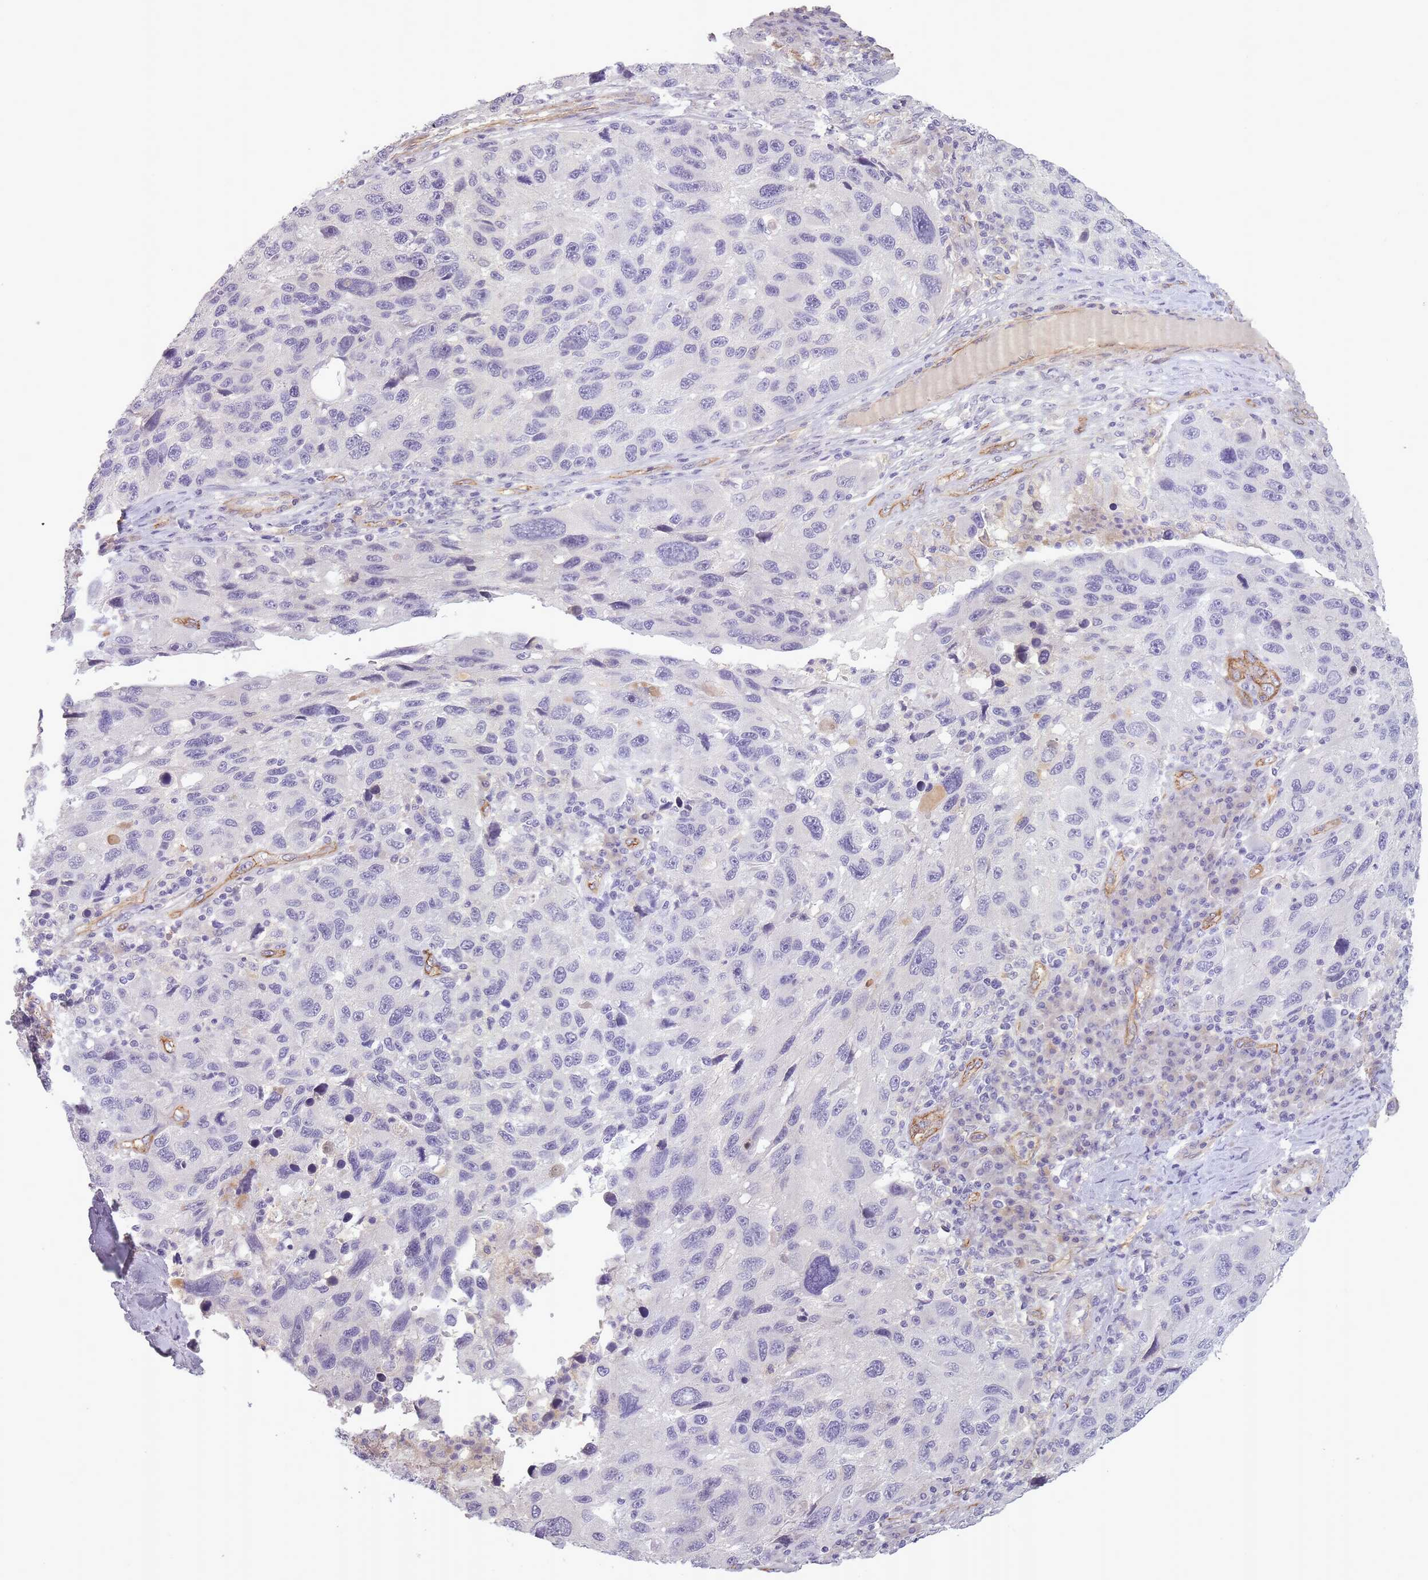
{"staining": {"intensity": "negative", "quantity": "none", "location": "none"}, "tissue": "melanoma", "cell_type": "Tumor cells", "image_type": "cancer", "snomed": [{"axis": "morphology", "description": "Malignant melanoma, NOS"}, {"axis": "topography", "description": "Skin"}], "caption": "Human malignant melanoma stained for a protein using IHC displays no expression in tumor cells.", "gene": "SLC8A2", "patient": {"sex": "male", "age": 53}}